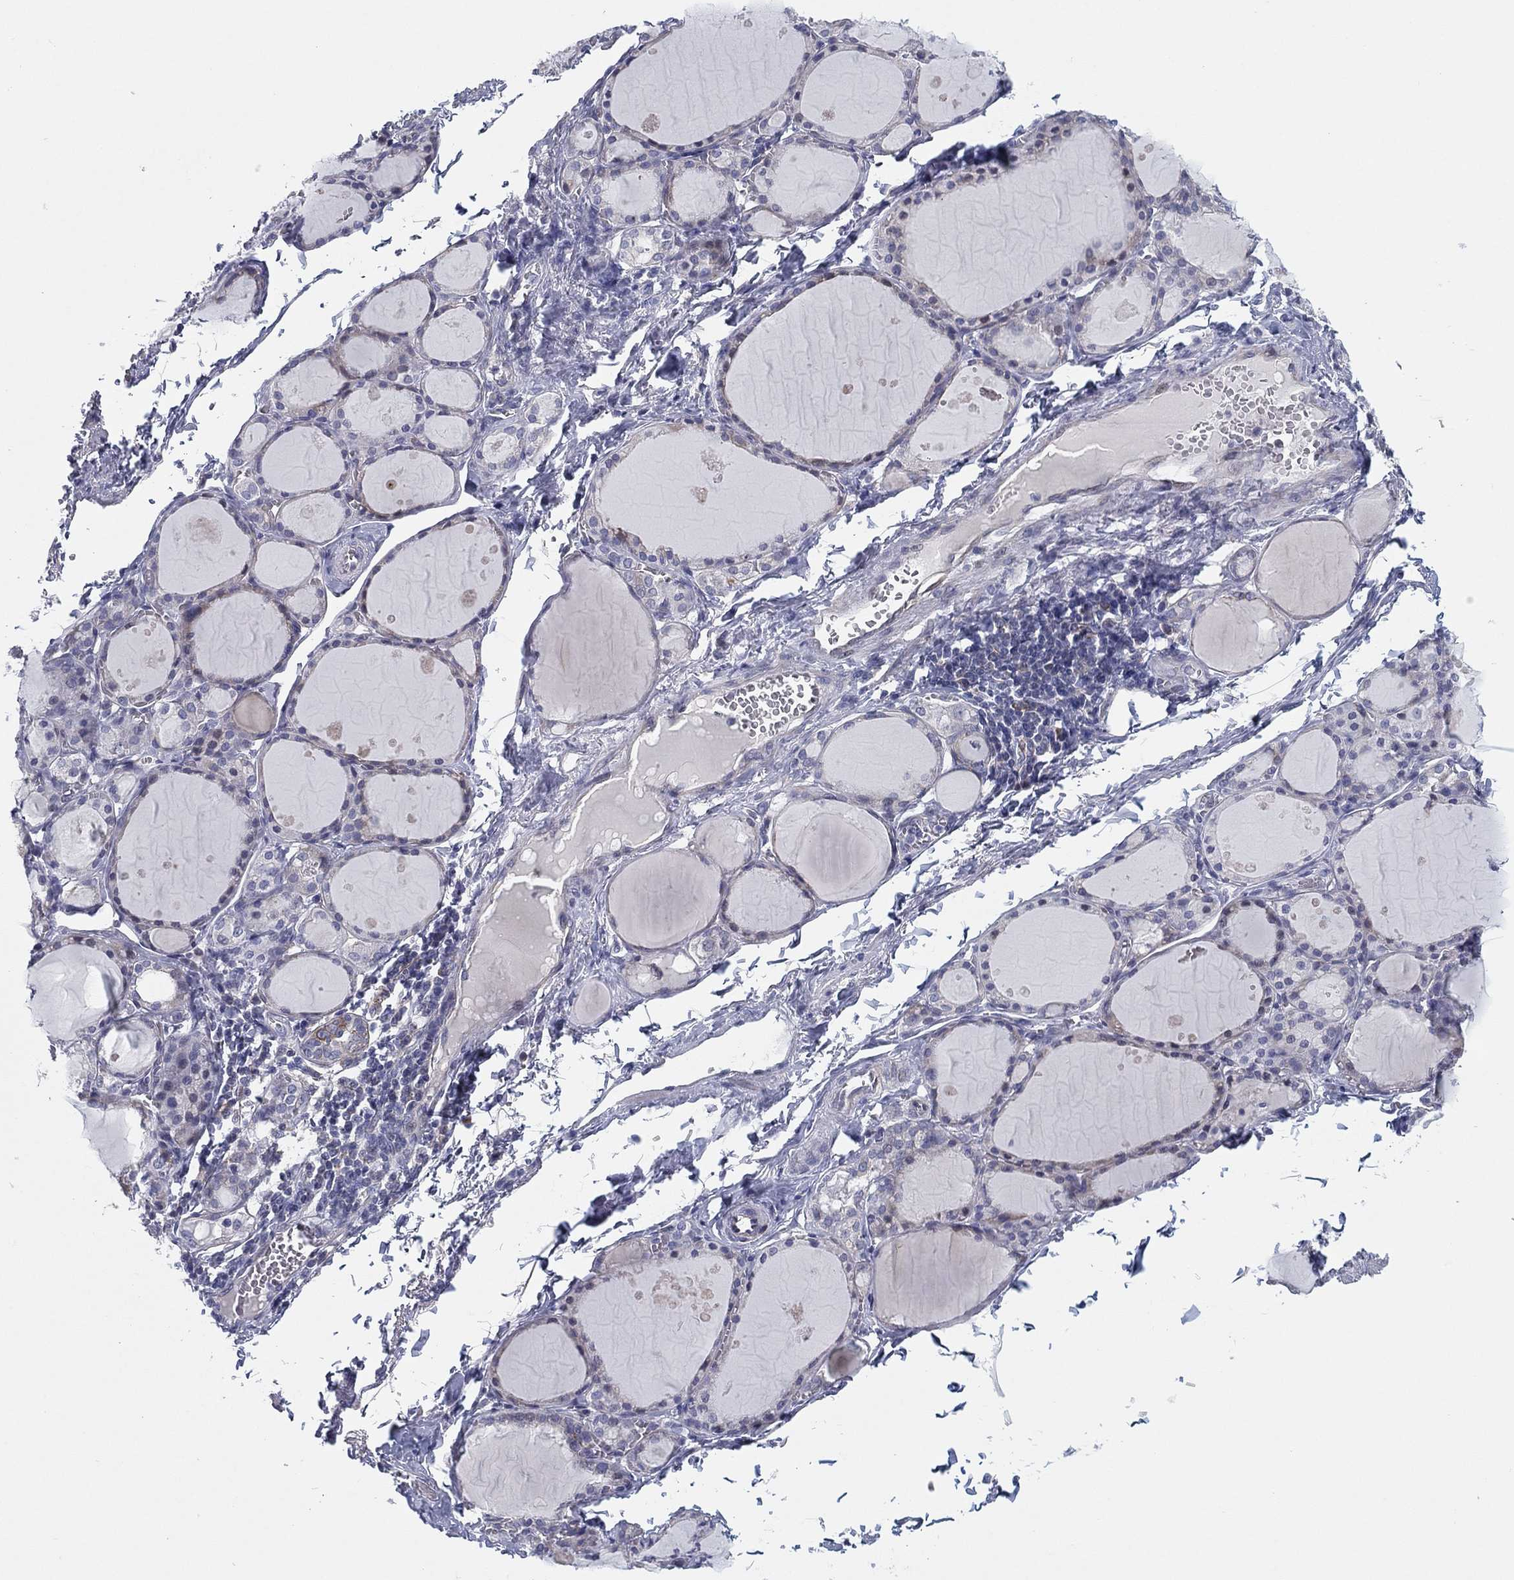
{"staining": {"intensity": "negative", "quantity": "none", "location": "none"}, "tissue": "thyroid gland", "cell_type": "Glandular cells", "image_type": "normal", "snomed": [{"axis": "morphology", "description": "Normal tissue, NOS"}, {"axis": "topography", "description": "Thyroid gland"}], "caption": "Immunohistochemistry image of benign thyroid gland: human thyroid gland stained with DAB (3,3'-diaminobenzidine) shows no significant protein expression in glandular cells. Brightfield microscopy of immunohistochemistry stained with DAB (brown) and hematoxylin (blue), captured at high magnification.", "gene": "HEATR4", "patient": {"sex": "male", "age": 68}}